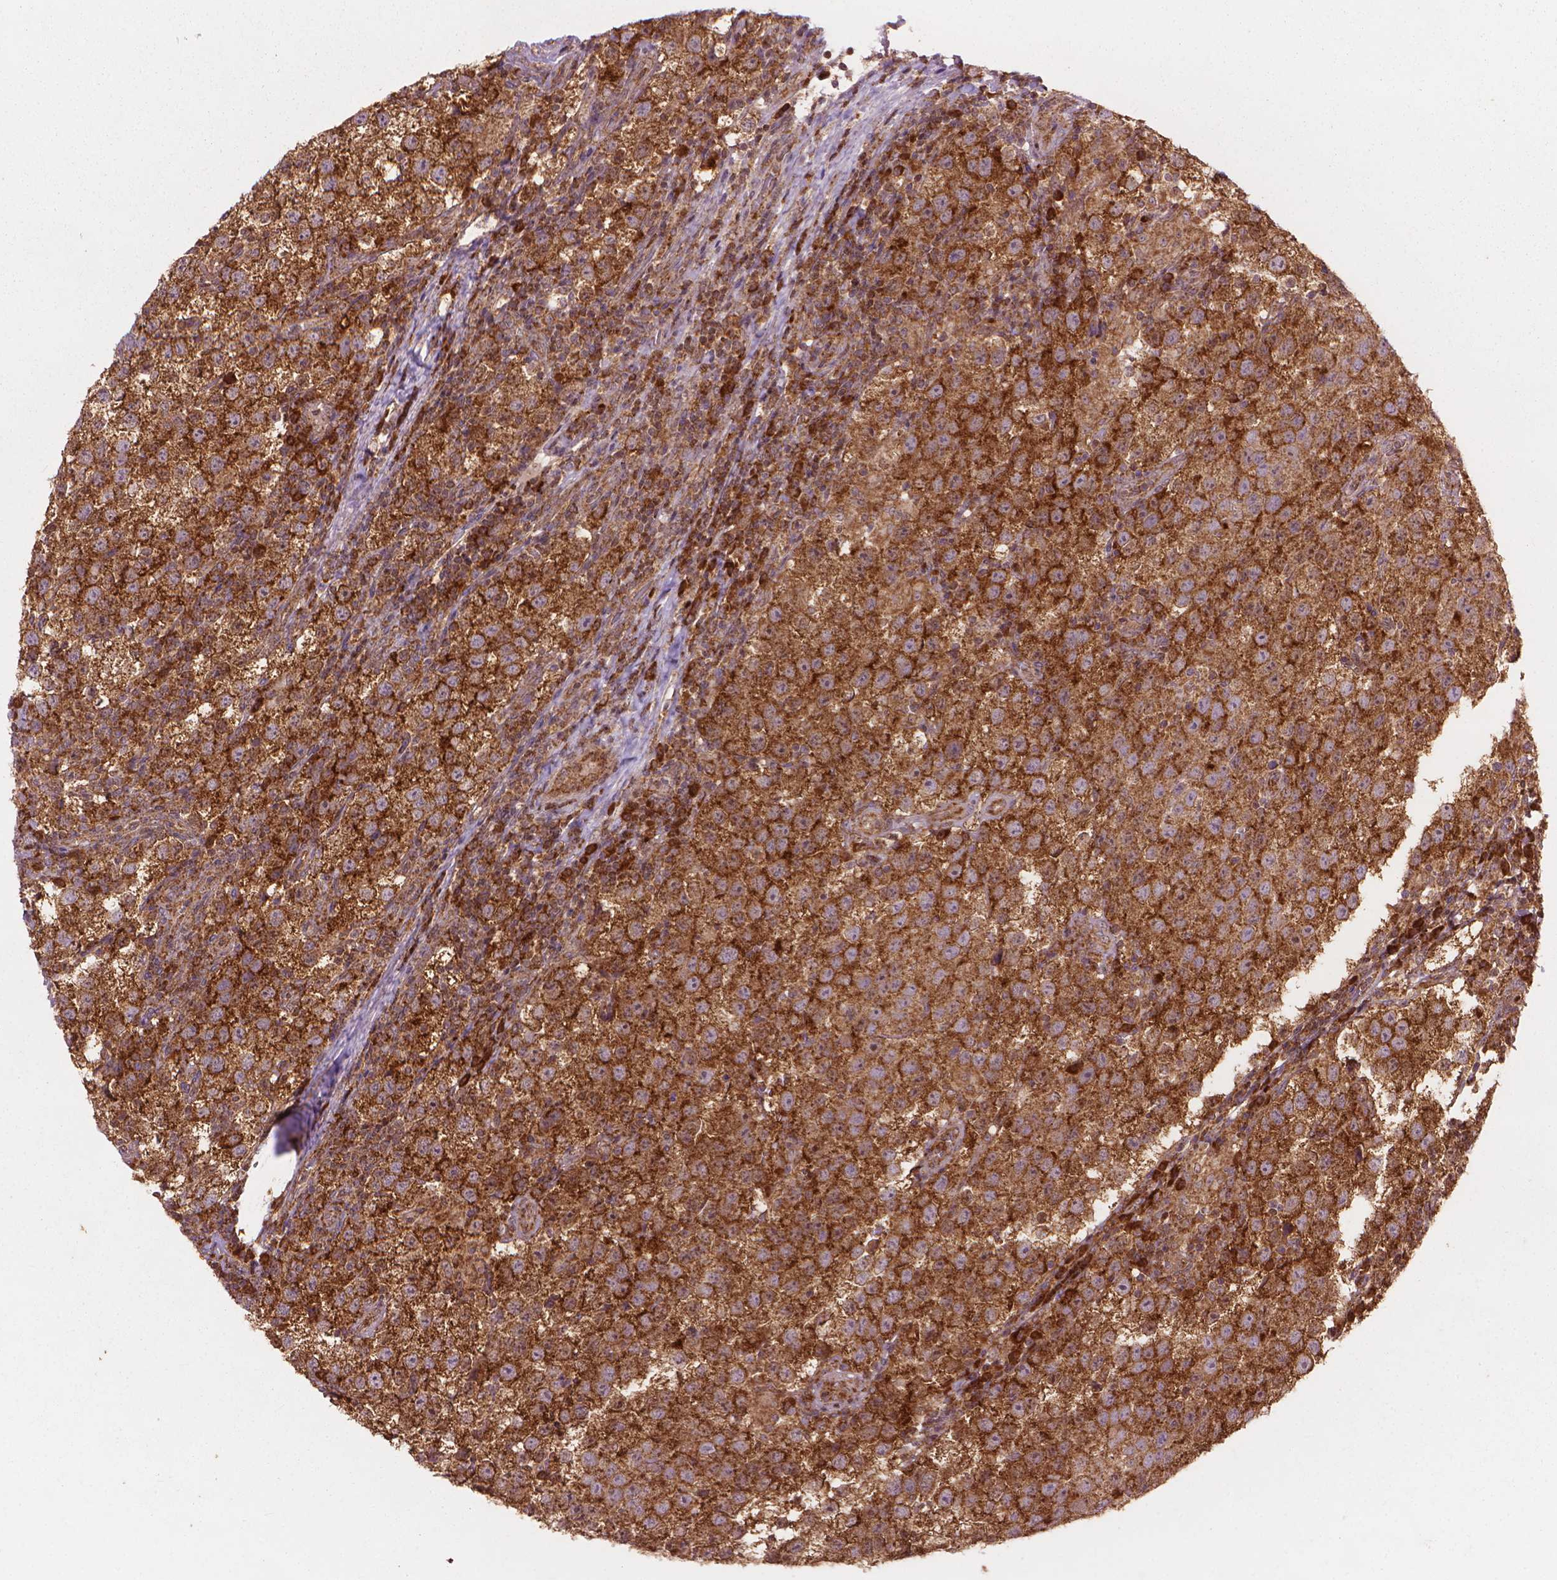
{"staining": {"intensity": "moderate", "quantity": ">75%", "location": "cytoplasmic/membranous"}, "tissue": "testis cancer", "cell_type": "Tumor cells", "image_type": "cancer", "snomed": [{"axis": "morphology", "description": "Seminoma, NOS"}, {"axis": "topography", "description": "Testis"}], "caption": "Moderate cytoplasmic/membranous positivity for a protein is seen in approximately >75% of tumor cells of testis seminoma using immunohistochemistry.", "gene": "VARS2", "patient": {"sex": "male", "age": 37}}